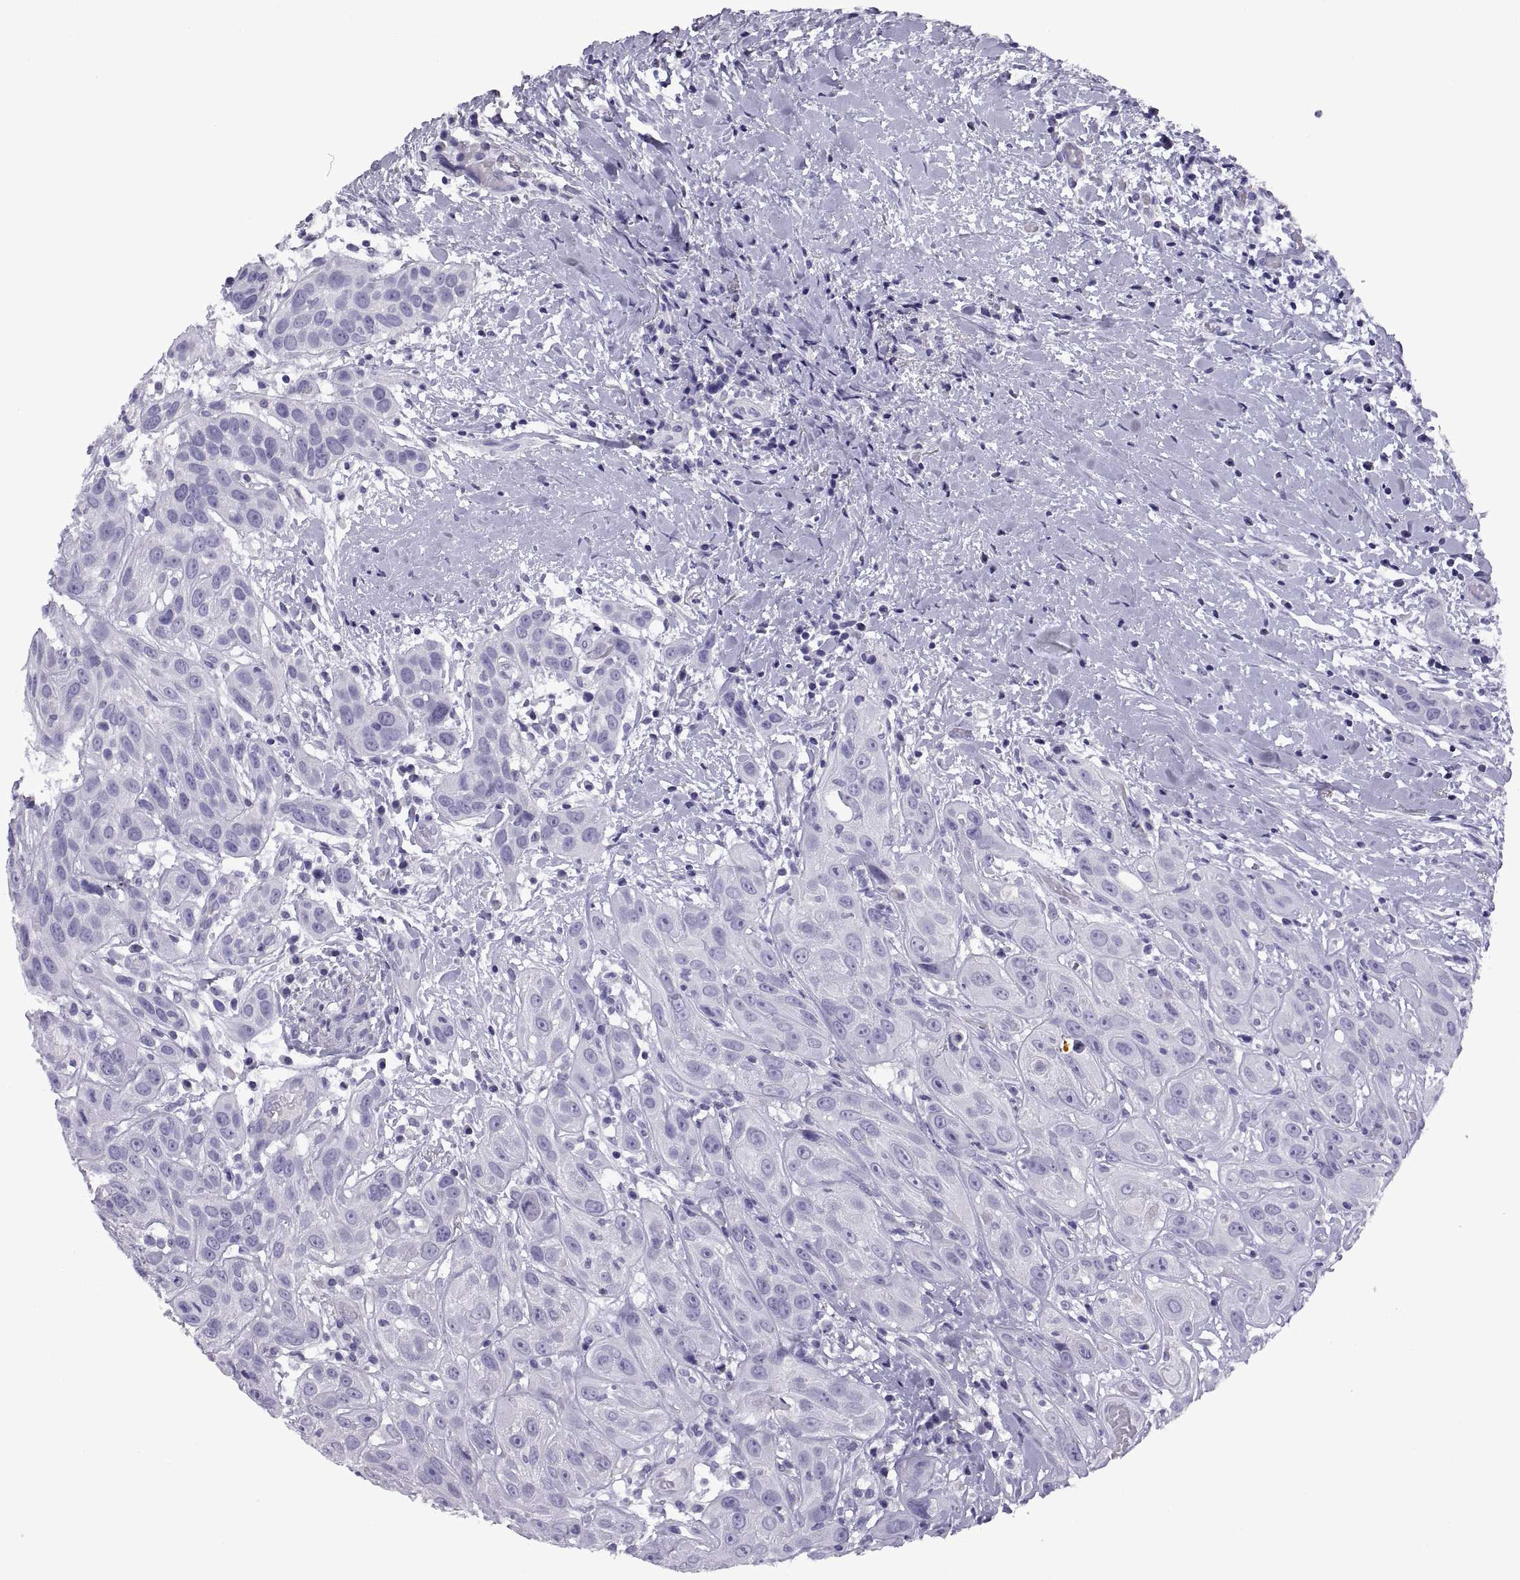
{"staining": {"intensity": "negative", "quantity": "none", "location": "none"}, "tissue": "head and neck cancer", "cell_type": "Tumor cells", "image_type": "cancer", "snomed": [{"axis": "morphology", "description": "Normal tissue, NOS"}, {"axis": "morphology", "description": "Squamous cell carcinoma, NOS"}, {"axis": "topography", "description": "Oral tissue"}, {"axis": "topography", "description": "Salivary gland"}, {"axis": "topography", "description": "Head-Neck"}], "caption": "Immunohistochemistry (IHC) photomicrograph of human head and neck cancer stained for a protein (brown), which displays no staining in tumor cells.", "gene": "RGS20", "patient": {"sex": "female", "age": 62}}